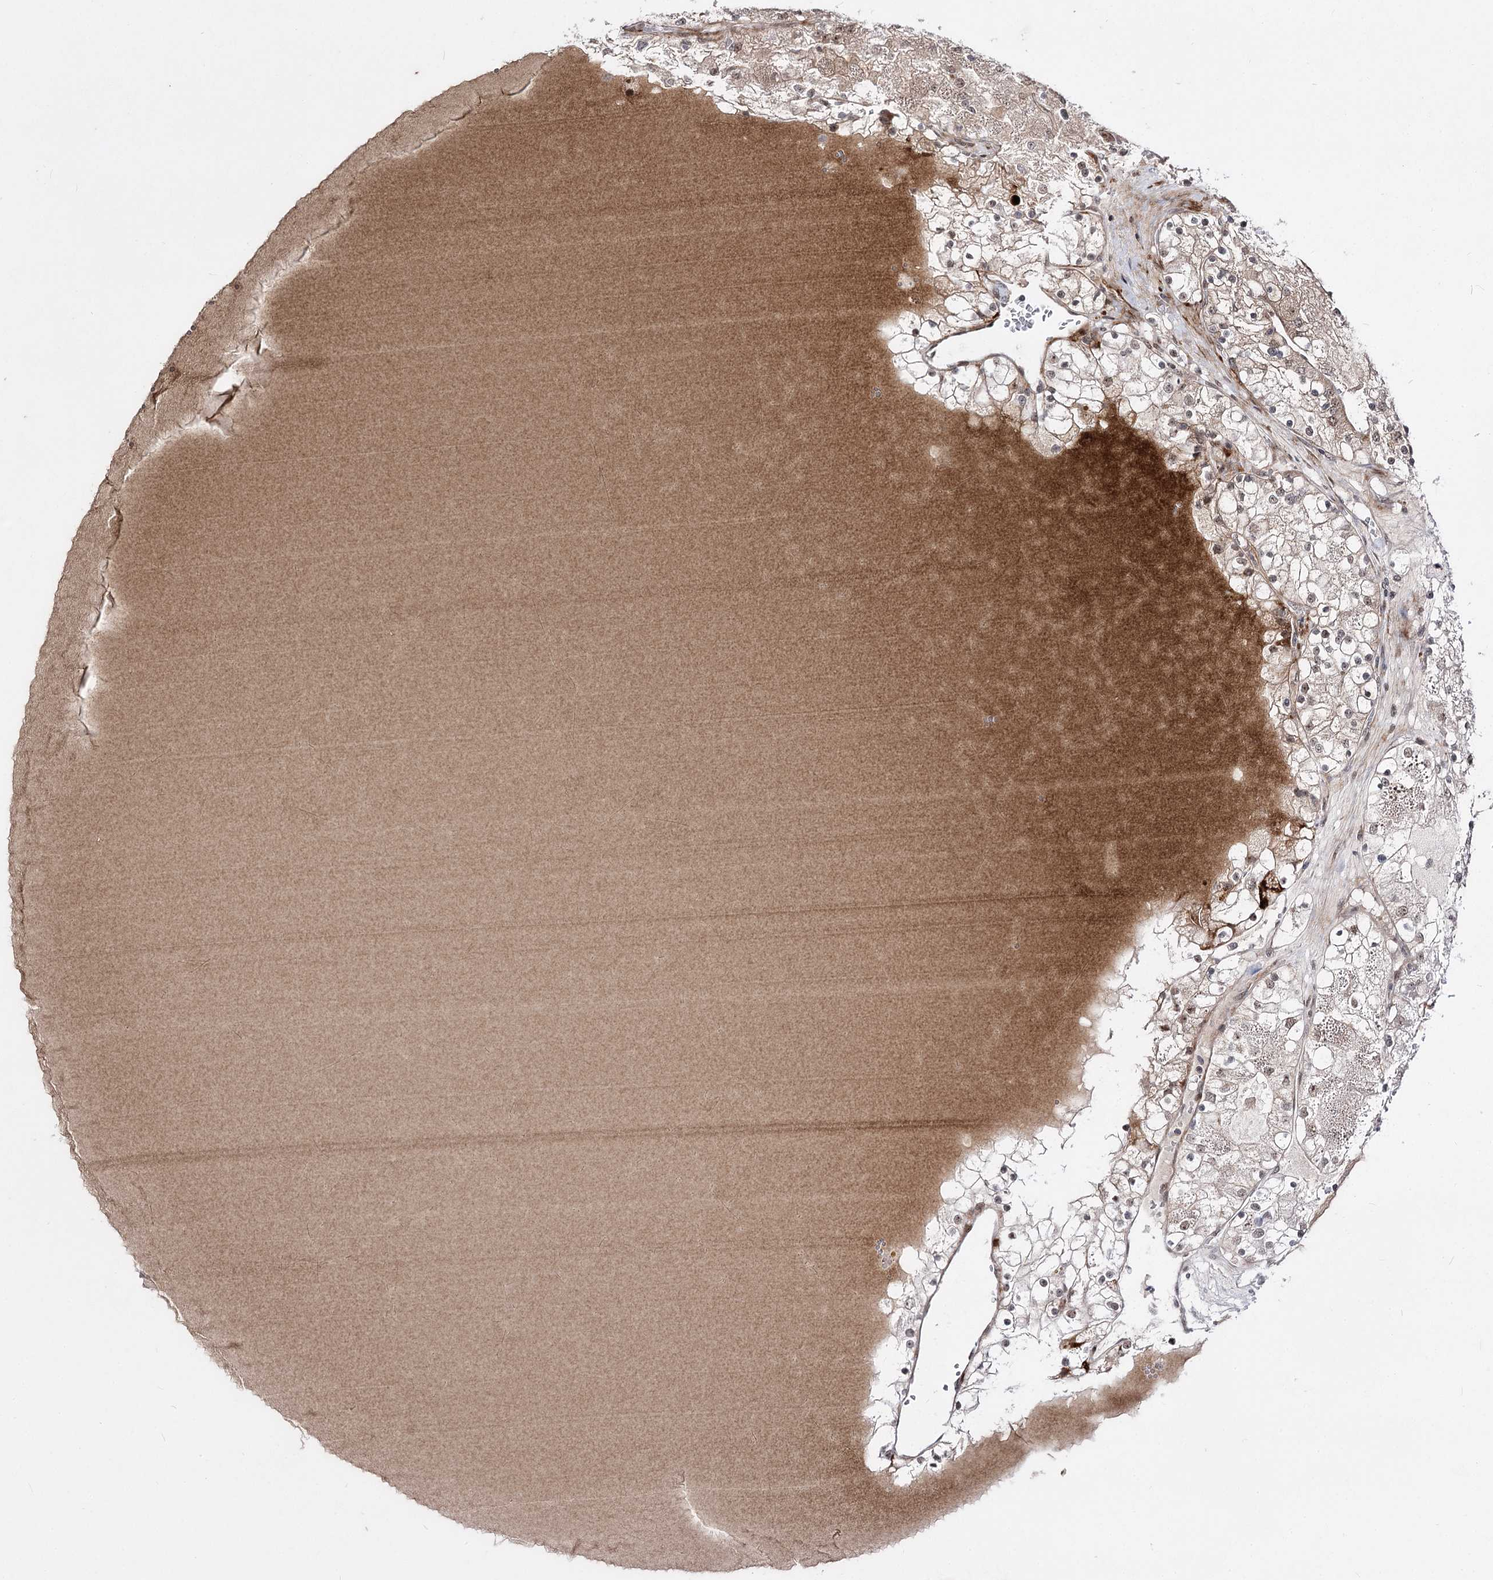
{"staining": {"intensity": "weak", "quantity": "25%-75%", "location": "nuclear"}, "tissue": "renal cancer", "cell_type": "Tumor cells", "image_type": "cancer", "snomed": [{"axis": "morphology", "description": "Normal tissue, NOS"}, {"axis": "morphology", "description": "Adenocarcinoma, NOS"}, {"axis": "topography", "description": "Kidney"}], "caption": "Renal cancer stained for a protein reveals weak nuclear positivity in tumor cells.", "gene": "STOX1", "patient": {"sex": "male", "age": 68}}